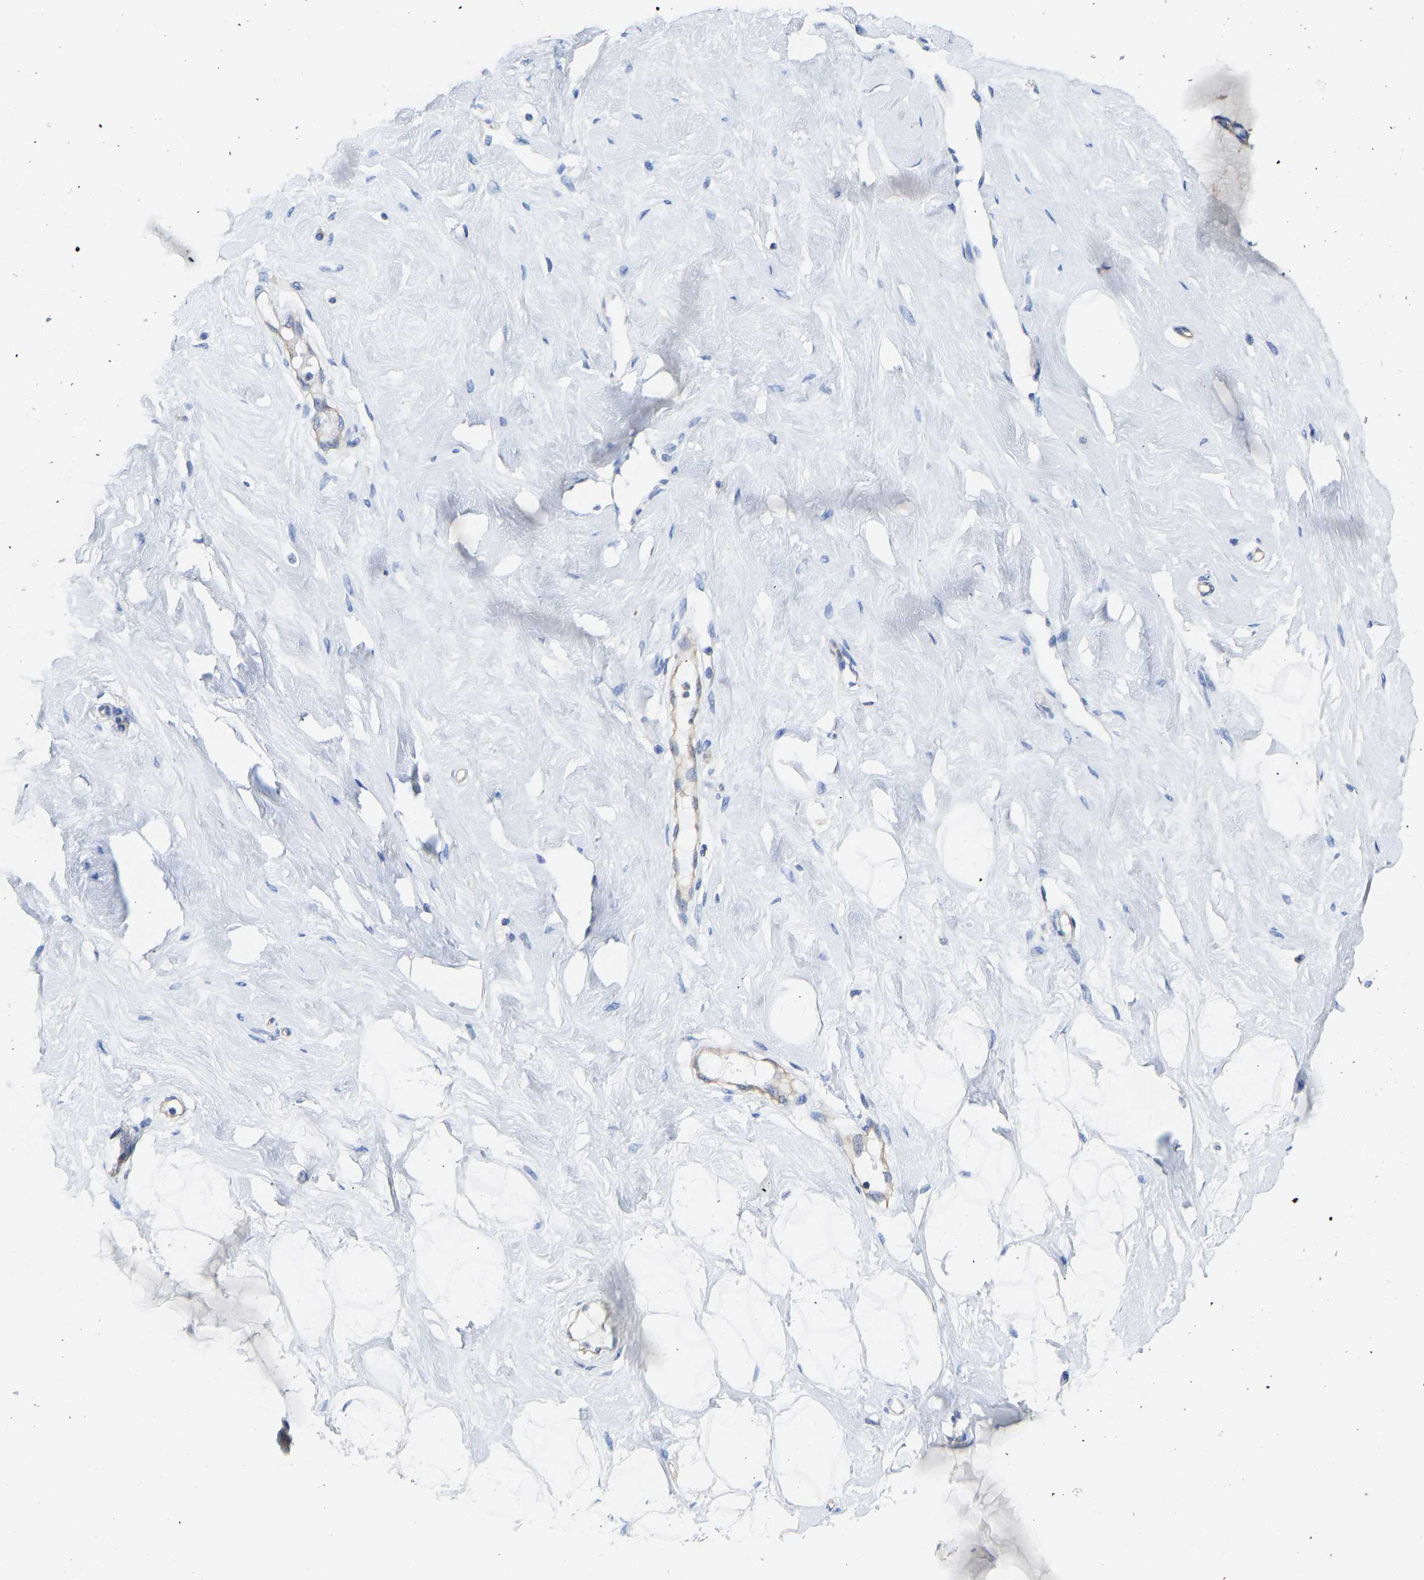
{"staining": {"intensity": "negative", "quantity": "none", "location": "none"}, "tissue": "breast", "cell_type": "Adipocytes", "image_type": "normal", "snomed": [{"axis": "morphology", "description": "Normal tissue, NOS"}, {"axis": "topography", "description": "Breast"}], "caption": "This is an IHC image of benign breast. There is no staining in adipocytes.", "gene": "PPP3CA", "patient": {"sex": "female", "age": 23}}